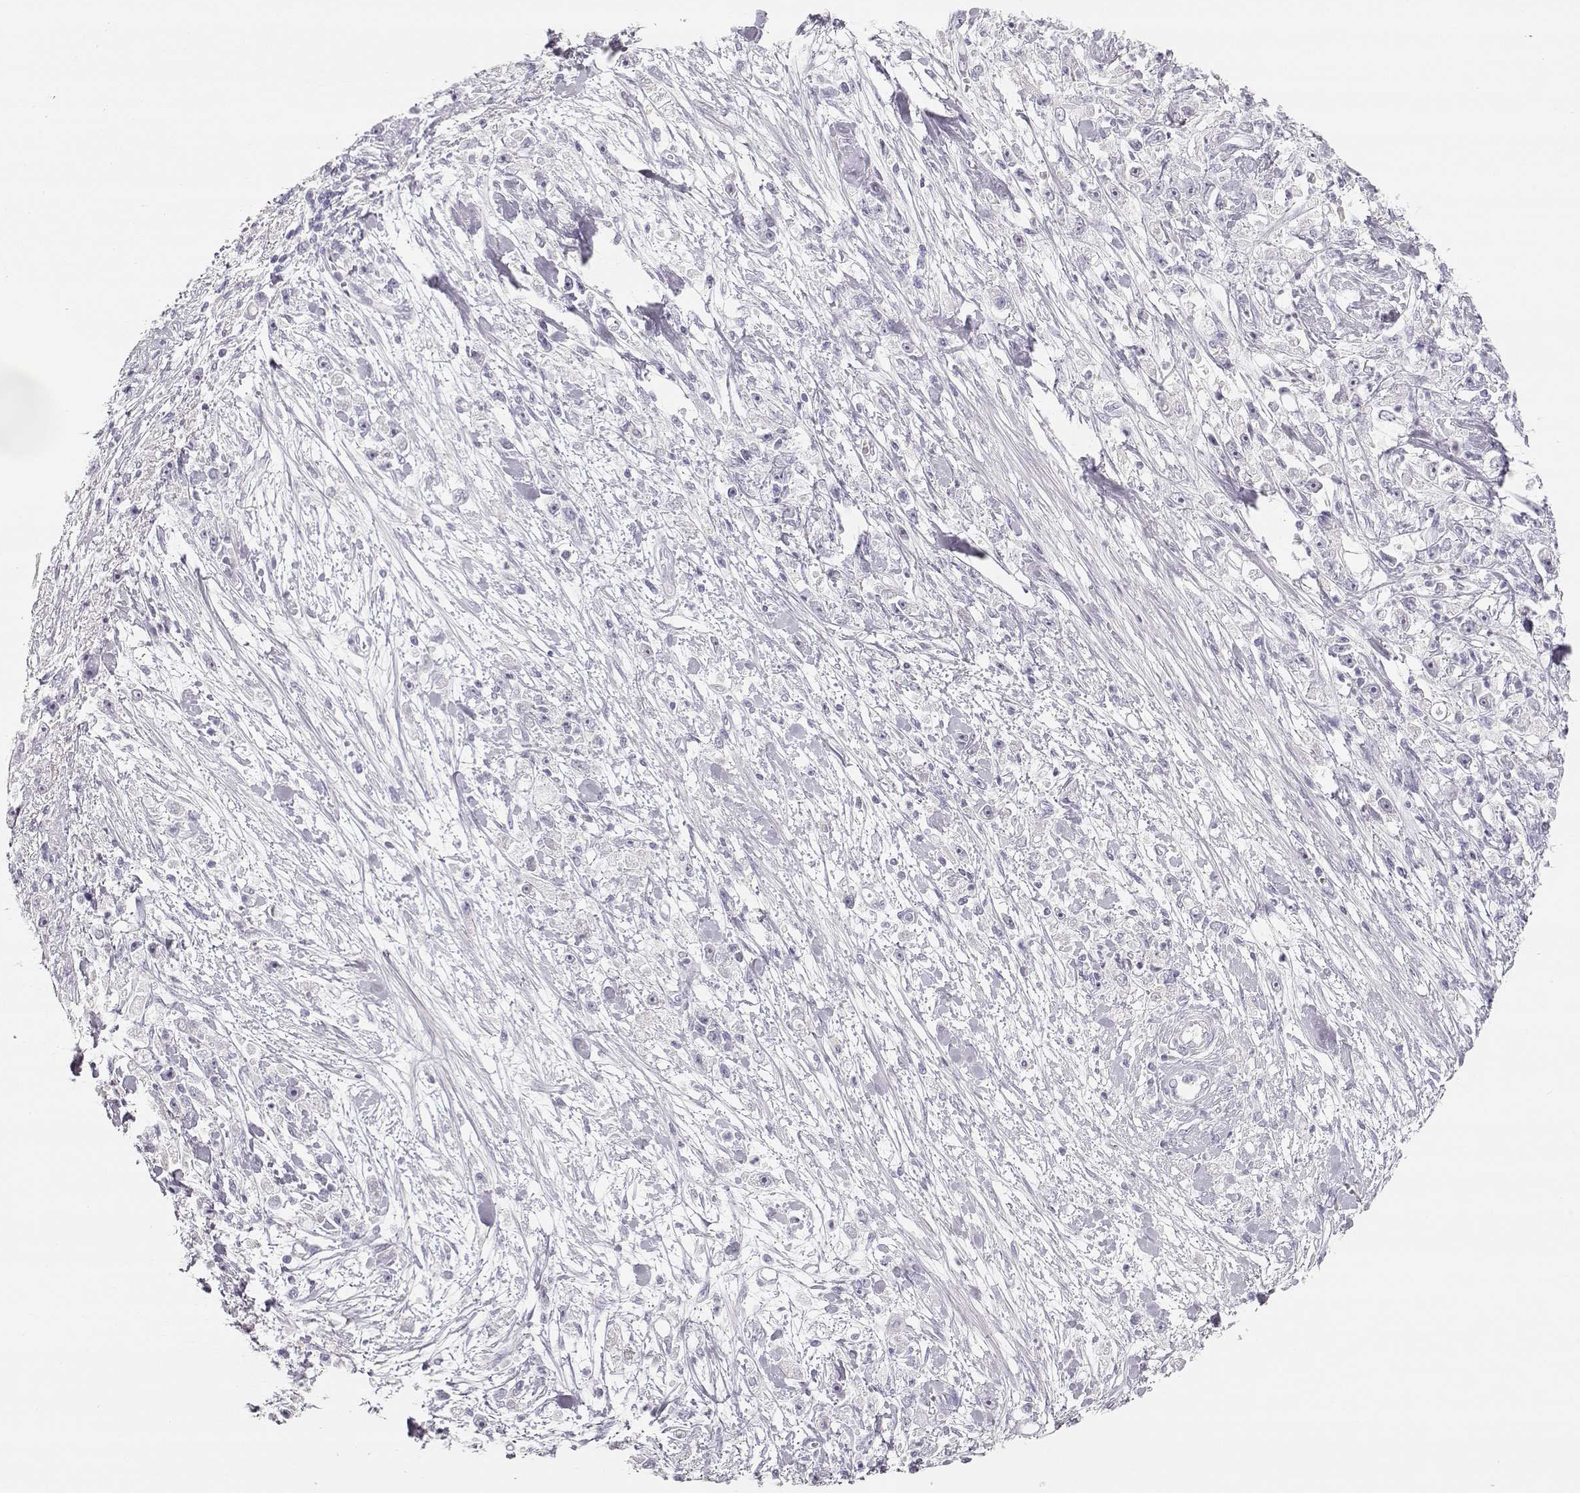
{"staining": {"intensity": "negative", "quantity": "none", "location": "none"}, "tissue": "stomach cancer", "cell_type": "Tumor cells", "image_type": "cancer", "snomed": [{"axis": "morphology", "description": "Adenocarcinoma, NOS"}, {"axis": "topography", "description": "Stomach"}], "caption": "This micrograph is of adenocarcinoma (stomach) stained with IHC to label a protein in brown with the nuclei are counter-stained blue. There is no positivity in tumor cells. The staining is performed using DAB (3,3'-diaminobenzidine) brown chromogen with nuclei counter-stained in using hematoxylin.", "gene": "LEPR", "patient": {"sex": "female", "age": 59}}